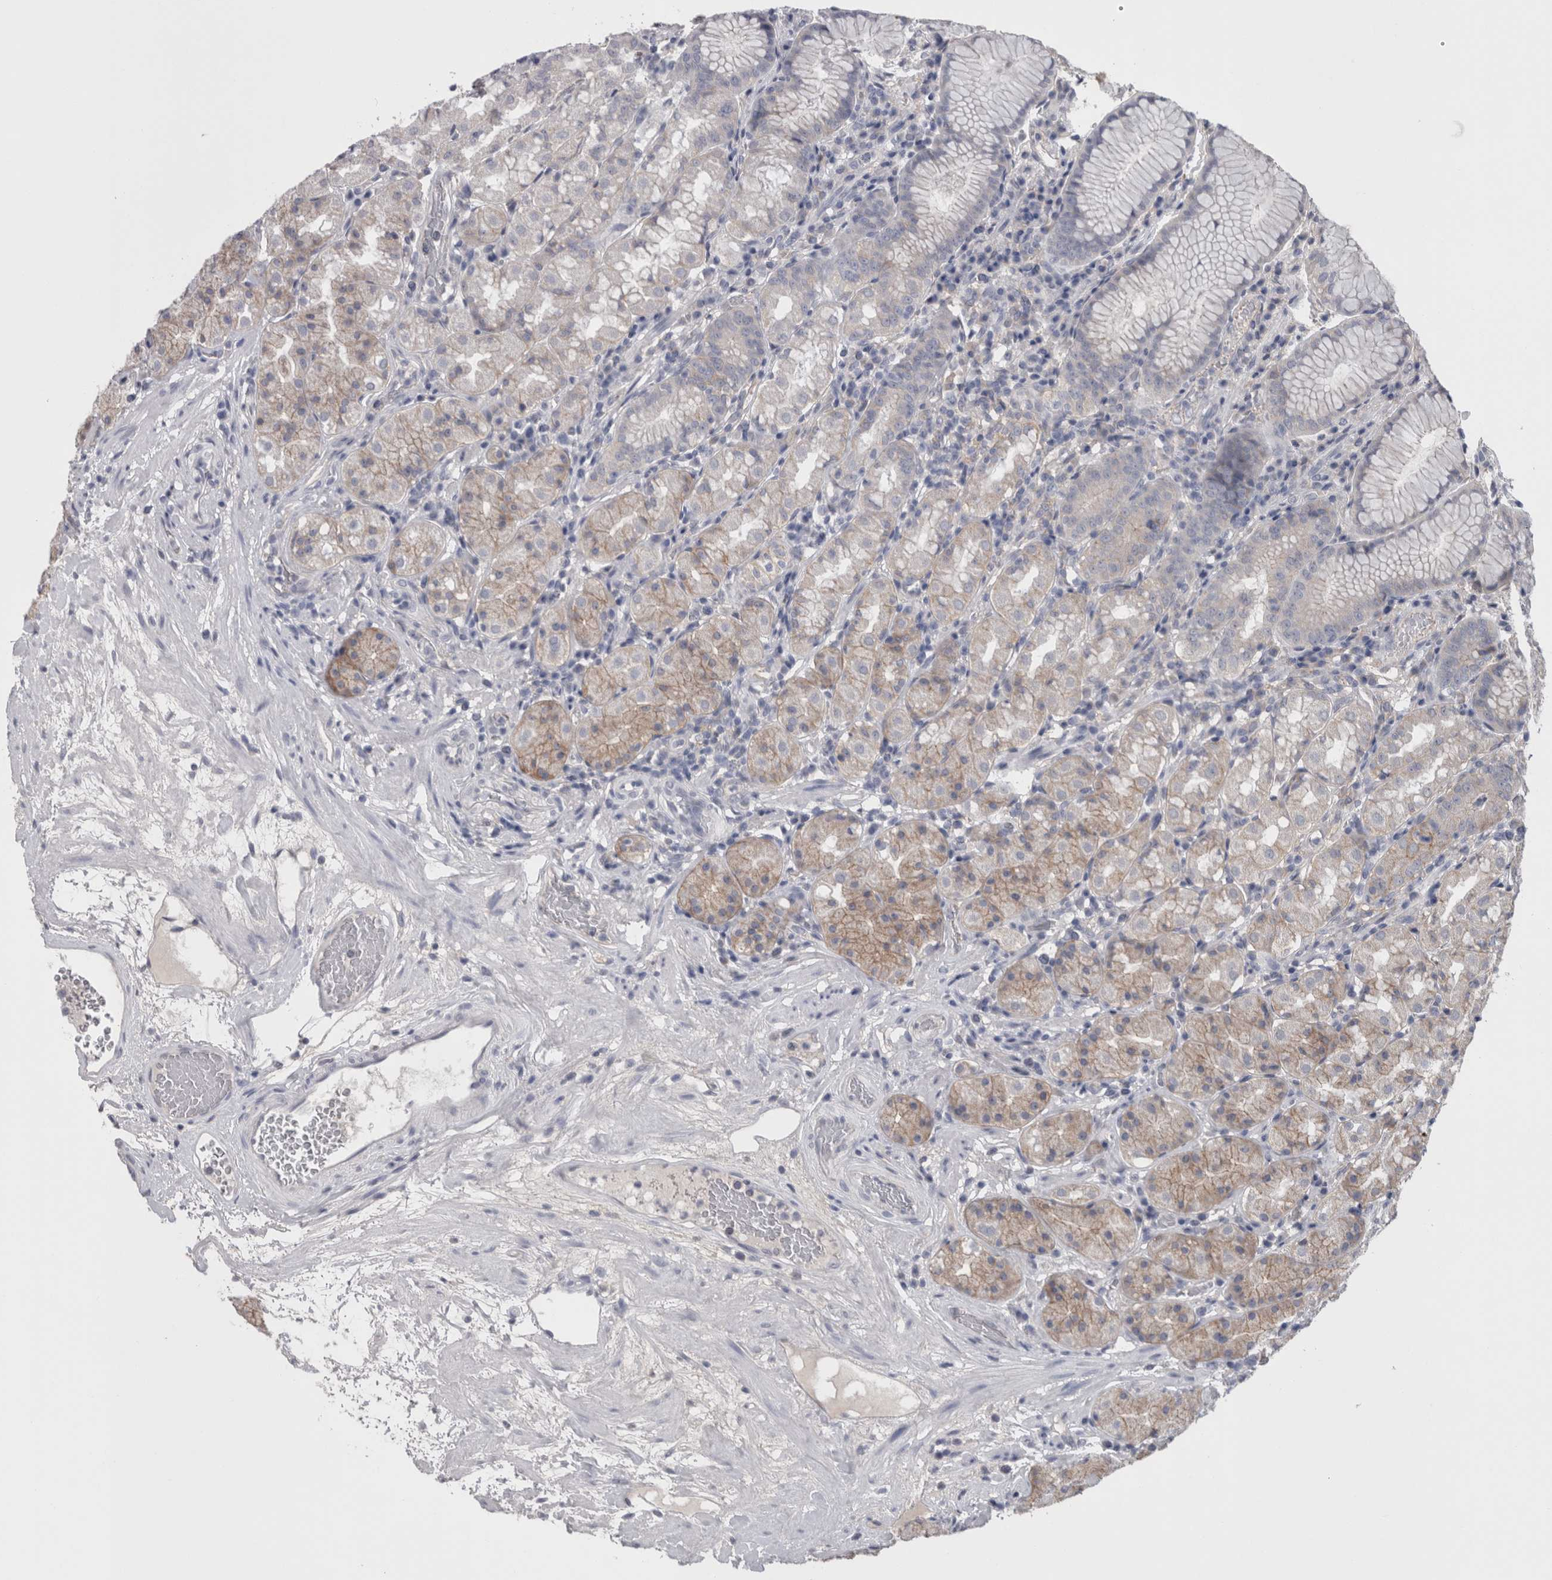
{"staining": {"intensity": "moderate", "quantity": "<25%", "location": "cytoplasmic/membranous"}, "tissue": "stomach", "cell_type": "Glandular cells", "image_type": "normal", "snomed": [{"axis": "morphology", "description": "Normal tissue, NOS"}, {"axis": "topography", "description": "Stomach, lower"}], "caption": "Immunohistochemical staining of unremarkable stomach demonstrates moderate cytoplasmic/membranous protein staining in approximately <25% of glandular cells.", "gene": "NECTIN2", "patient": {"sex": "female", "age": 56}}